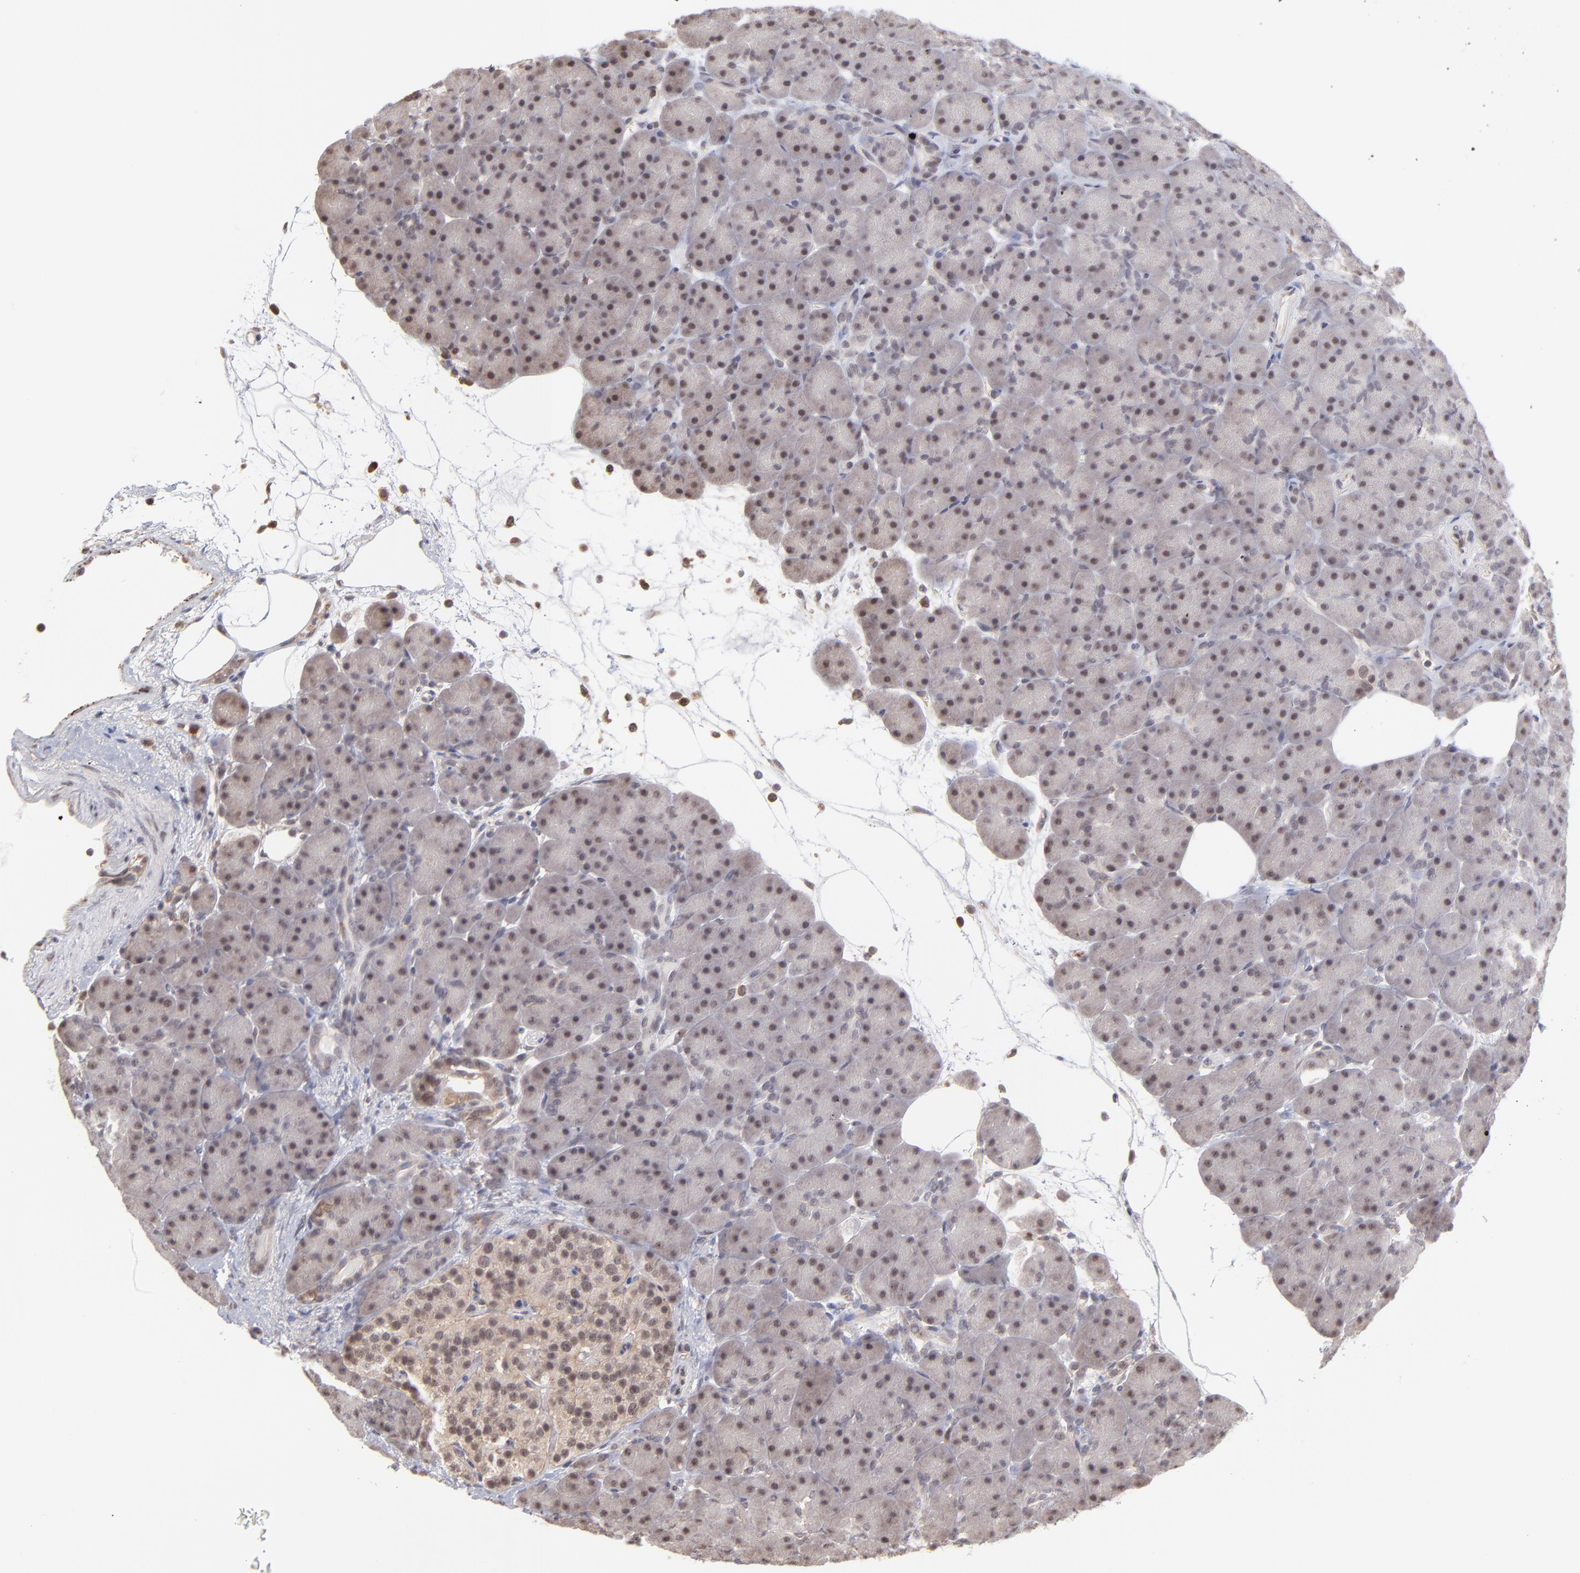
{"staining": {"intensity": "weak", "quantity": "<25%", "location": "cytoplasmic/membranous"}, "tissue": "pancreas", "cell_type": "Exocrine glandular cells", "image_type": "normal", "snomed": [{"axis": "morphology", "description": "Normal tissue, NOS"}, {"axis": "topography", "description": "Pancreas"}], "caption": "Immunohistochemistry of benign human pancreas exhibits no positivity in exocrine glandular cells.", "gene": "OAS1", "patient": {"sex": "male", "age": 66}}